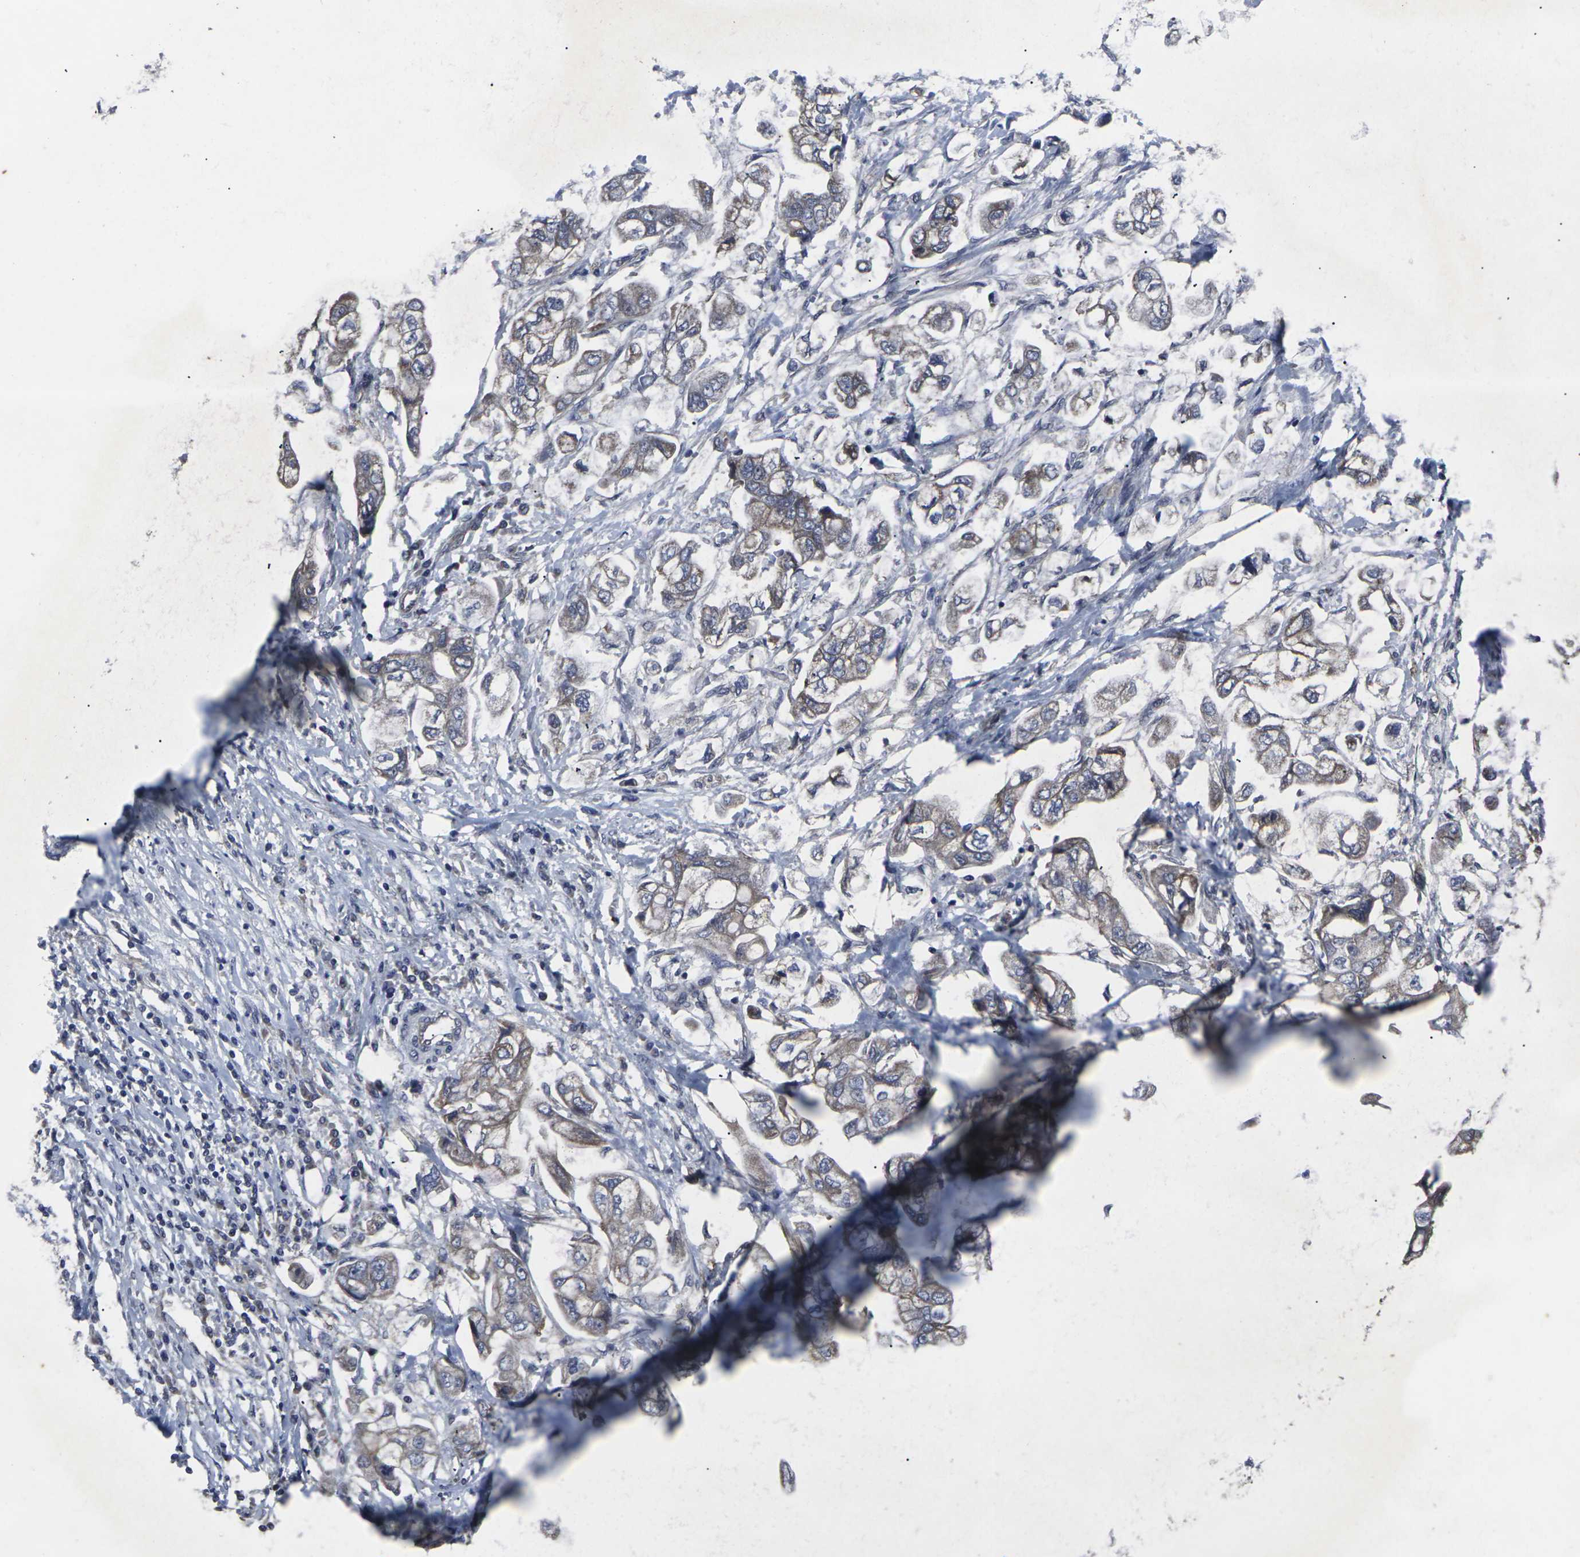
{"staining": {"intensity": "weak", "quantity": ">75%", "location": "cytoplasmic/membranous"}, "tissue": "stomach cancer", "cell_type": "Tumor cells", "image_type": "cancer", "snomed": [{"axis": "morphology", "description": "Adenocarcinoma, NOS"}, {"axis": "topography", "description": "Stomach"}], "caption": "Protein positivity by immunohistochemistry displays weak cytoplasmic/membranous expression in about >75% of tumor cells in adenocarcinoma (stomach).", "gene": "MAPKAPK2", "patient": {"sex": "male", "age": 62}}